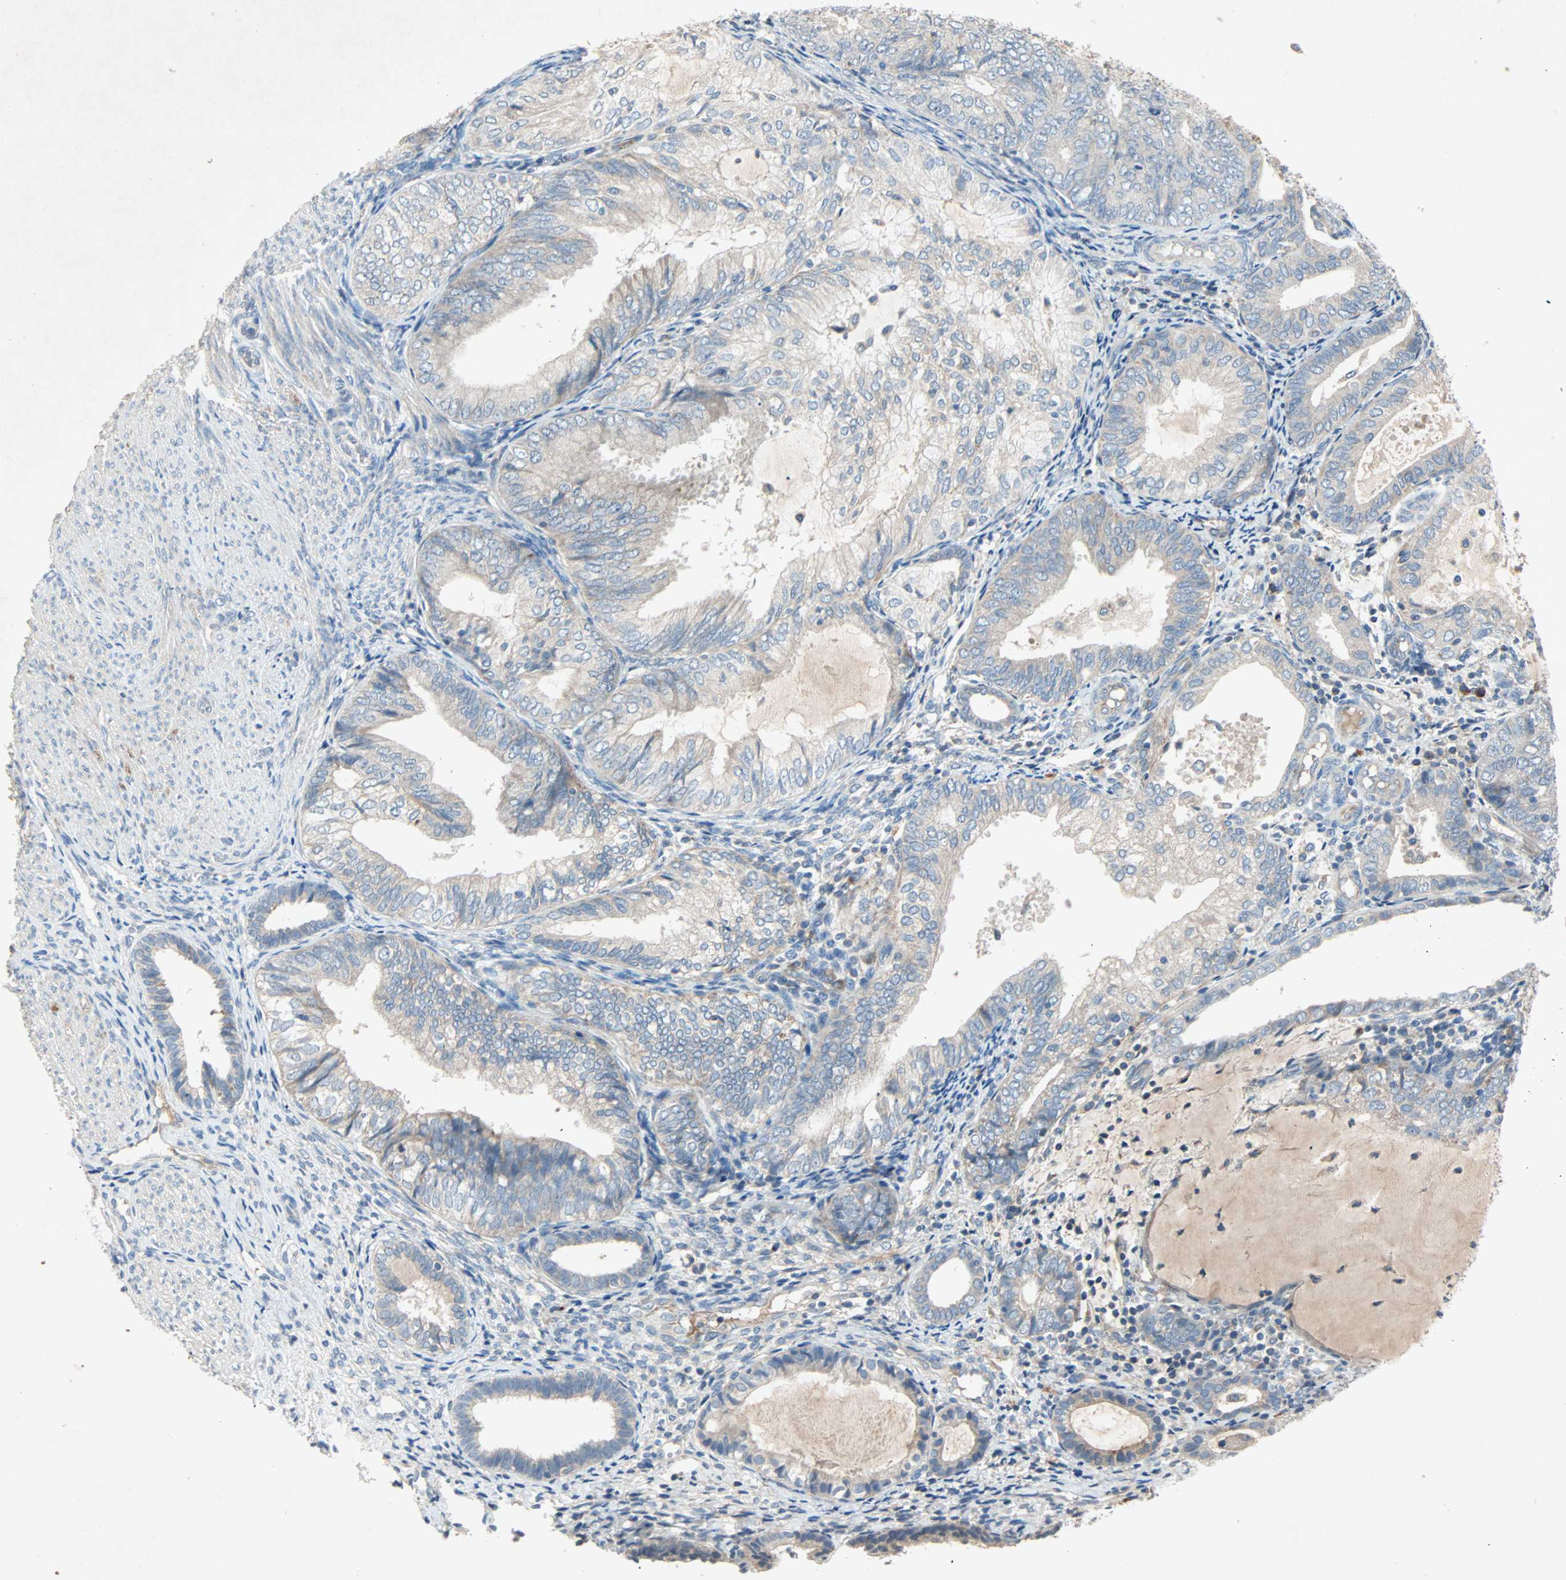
{"staining": {"intensity": "weak", "quantity": "25%-75%", "location": "cytoplasmic/membranous"}, "tissue": "endometrial cancer", "cell_type": "Tumor cells", "image_type": "cancer", "snomed": [{"axis": "morphology", "description": "Adenocarcinoma, NOS"}, {"axis": "topography", "description": "Endometrium"}], "caption": "DAB (3,3'-diaminobenzidine) immunohistochemical staining of endometrial cancer (adenocarcinoma) reveals weak cytoplasmic/membranous protein positivity in approximately 25%-75% of tumor cells. (Brightfield microscopy of DAB IHC at high magnification).", "gene": "XYLT1", "patient": {"sex": "female", "age": 81}}